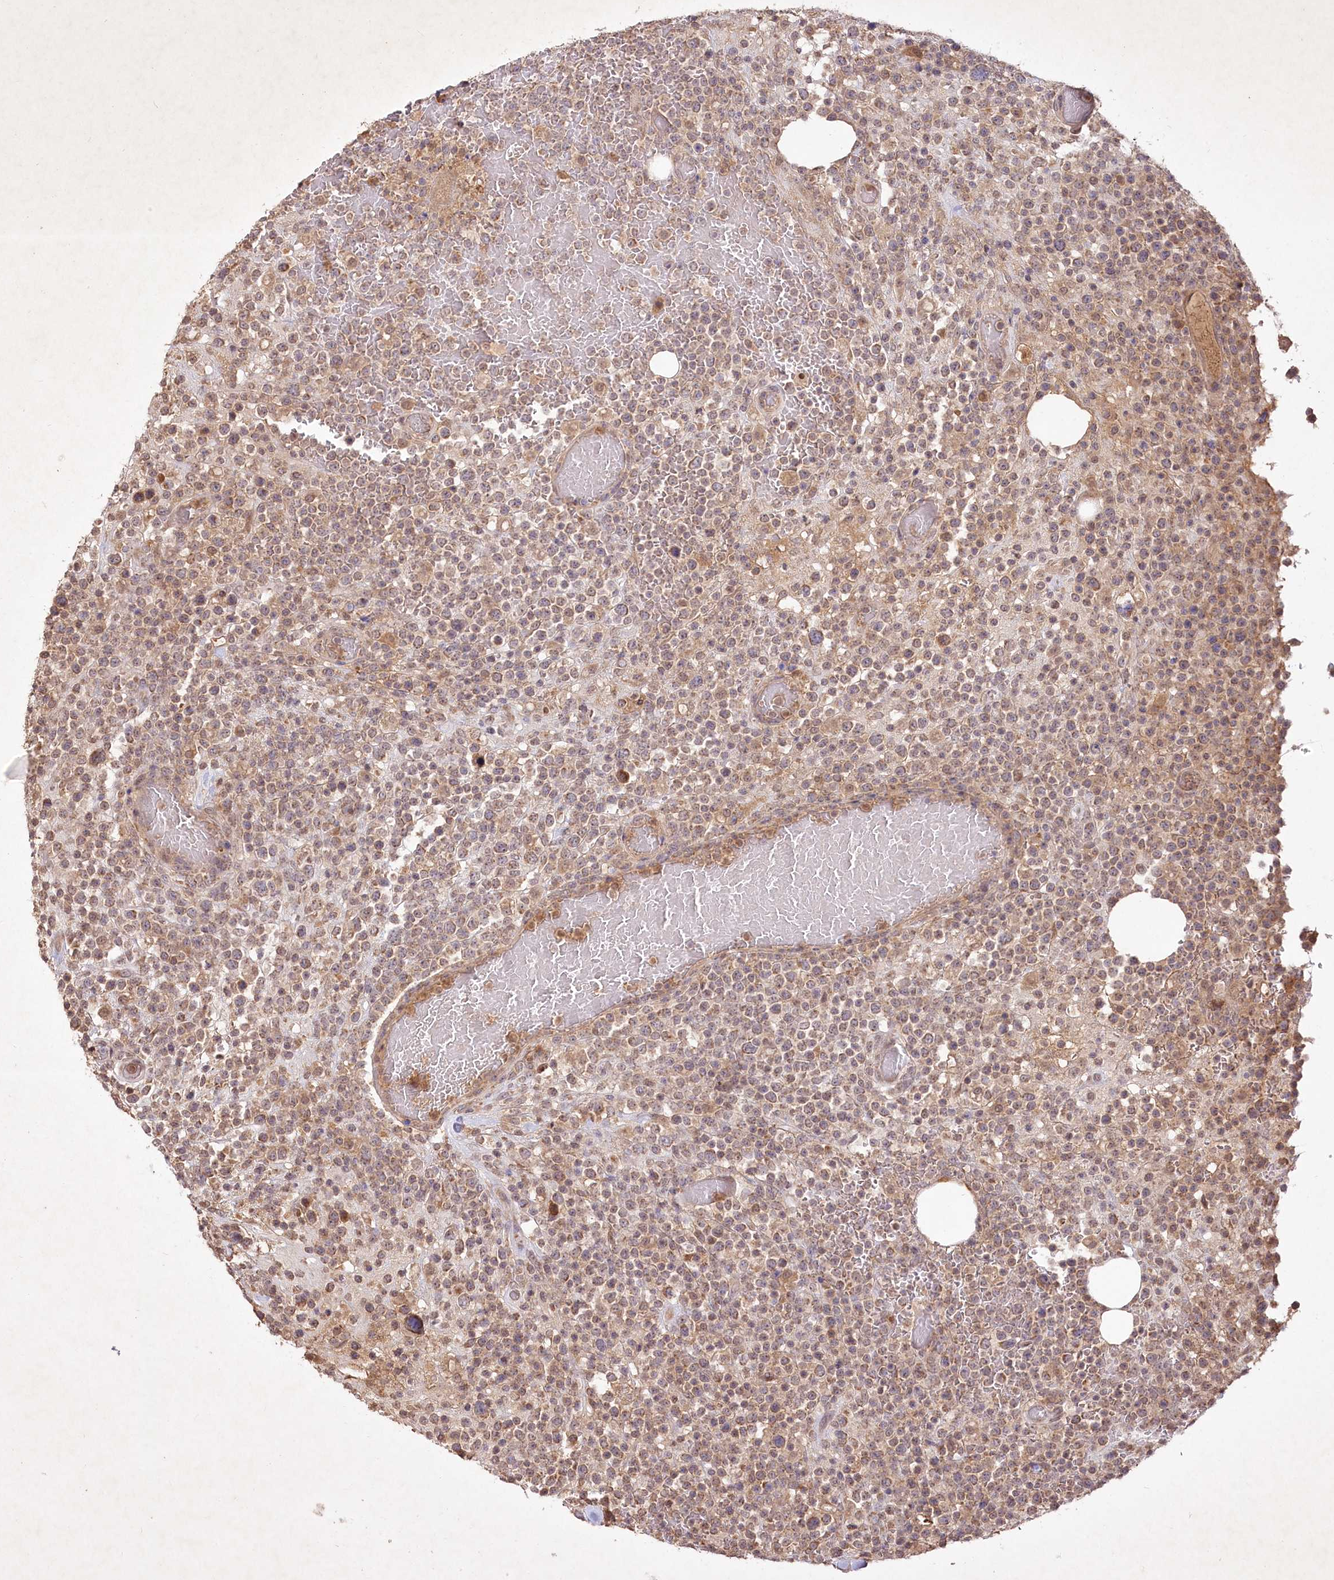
{"staining": {"intensity": "weak", "quantity": ">75%", "location": "cytoplasmic/membranous"}, "tissue": "lymphoma", "cell_type": "Tumor cells", "image_type": "cancer", "snomed": [{"axis": "morphology", "description": "Malignant lymphoma, non-Hodgkin's type, High grade"}, {"axis": "topography", "description": "Colon"}], "caption": "A brown stain shows weak cytoplasmic/membranous positivity of a protein in human lymphoma tumor cells. (DAB IHC, brown staining for protein, blue staining for nuclei).", "gene": "IRAK1BP1", "patient": {"sex": "female", "age": 53}}